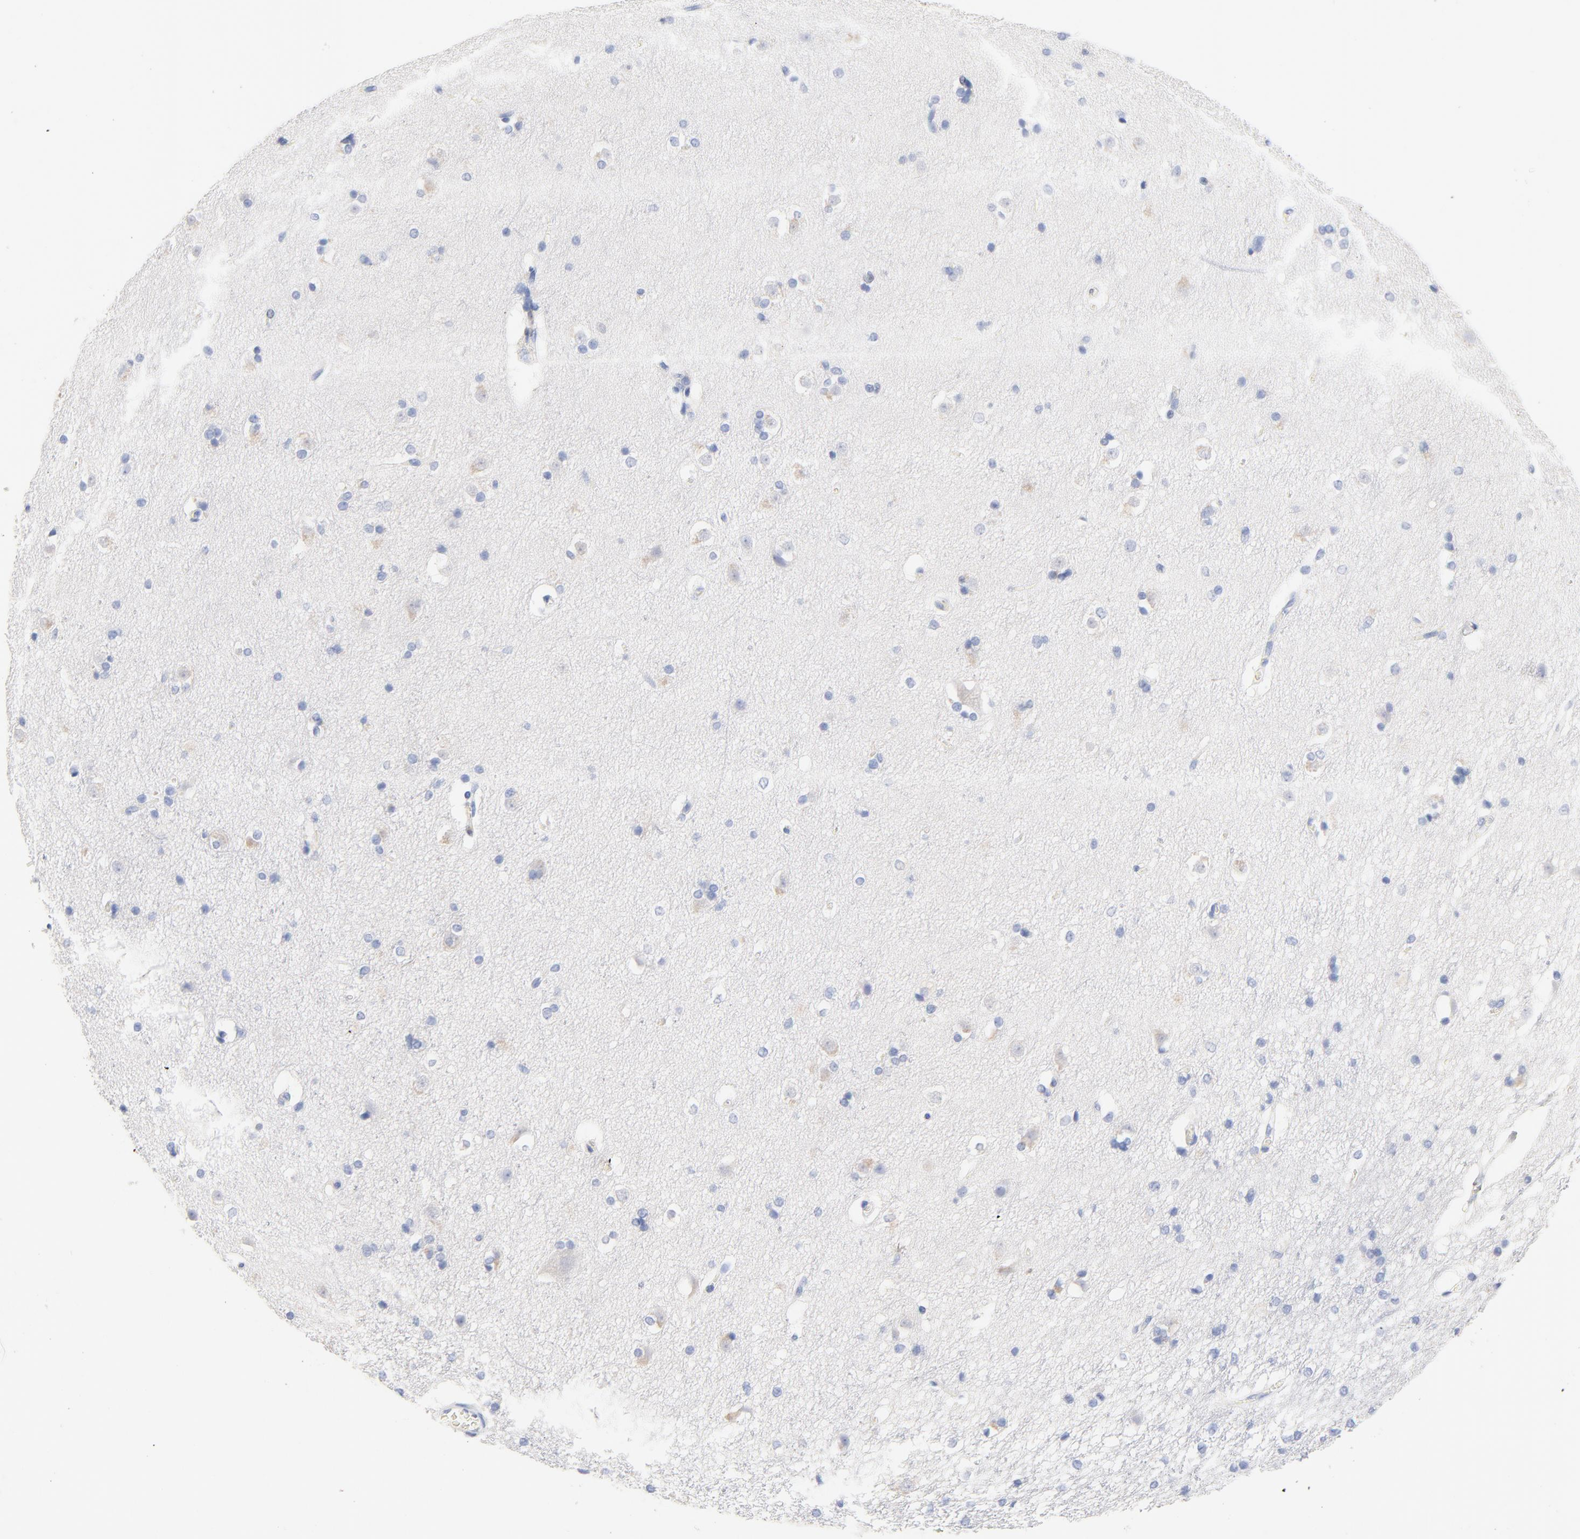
{"staining": {"intensity": "negative", "quantity": "none", "location": "none"}, "tissue": "caudate", "cell_type": "Glial cells", "image_type": "normal", "snomed": [{"axis": "morphology", "description": "Normal tissue, NOS"}, {"axis": "topography", "description": "Lateral ventricle wall"}], "caption": "Immunohistochemical staining of unremarkable caudate reveals no significant expression in glial cells. The staining is performed using DAB (3,3'-diaminobenzidine) brown chromogen with nuclei counter-stained in using hematoxylin.", "gene": "CPS1", "patient": {"sex": "female", "age": 19}}